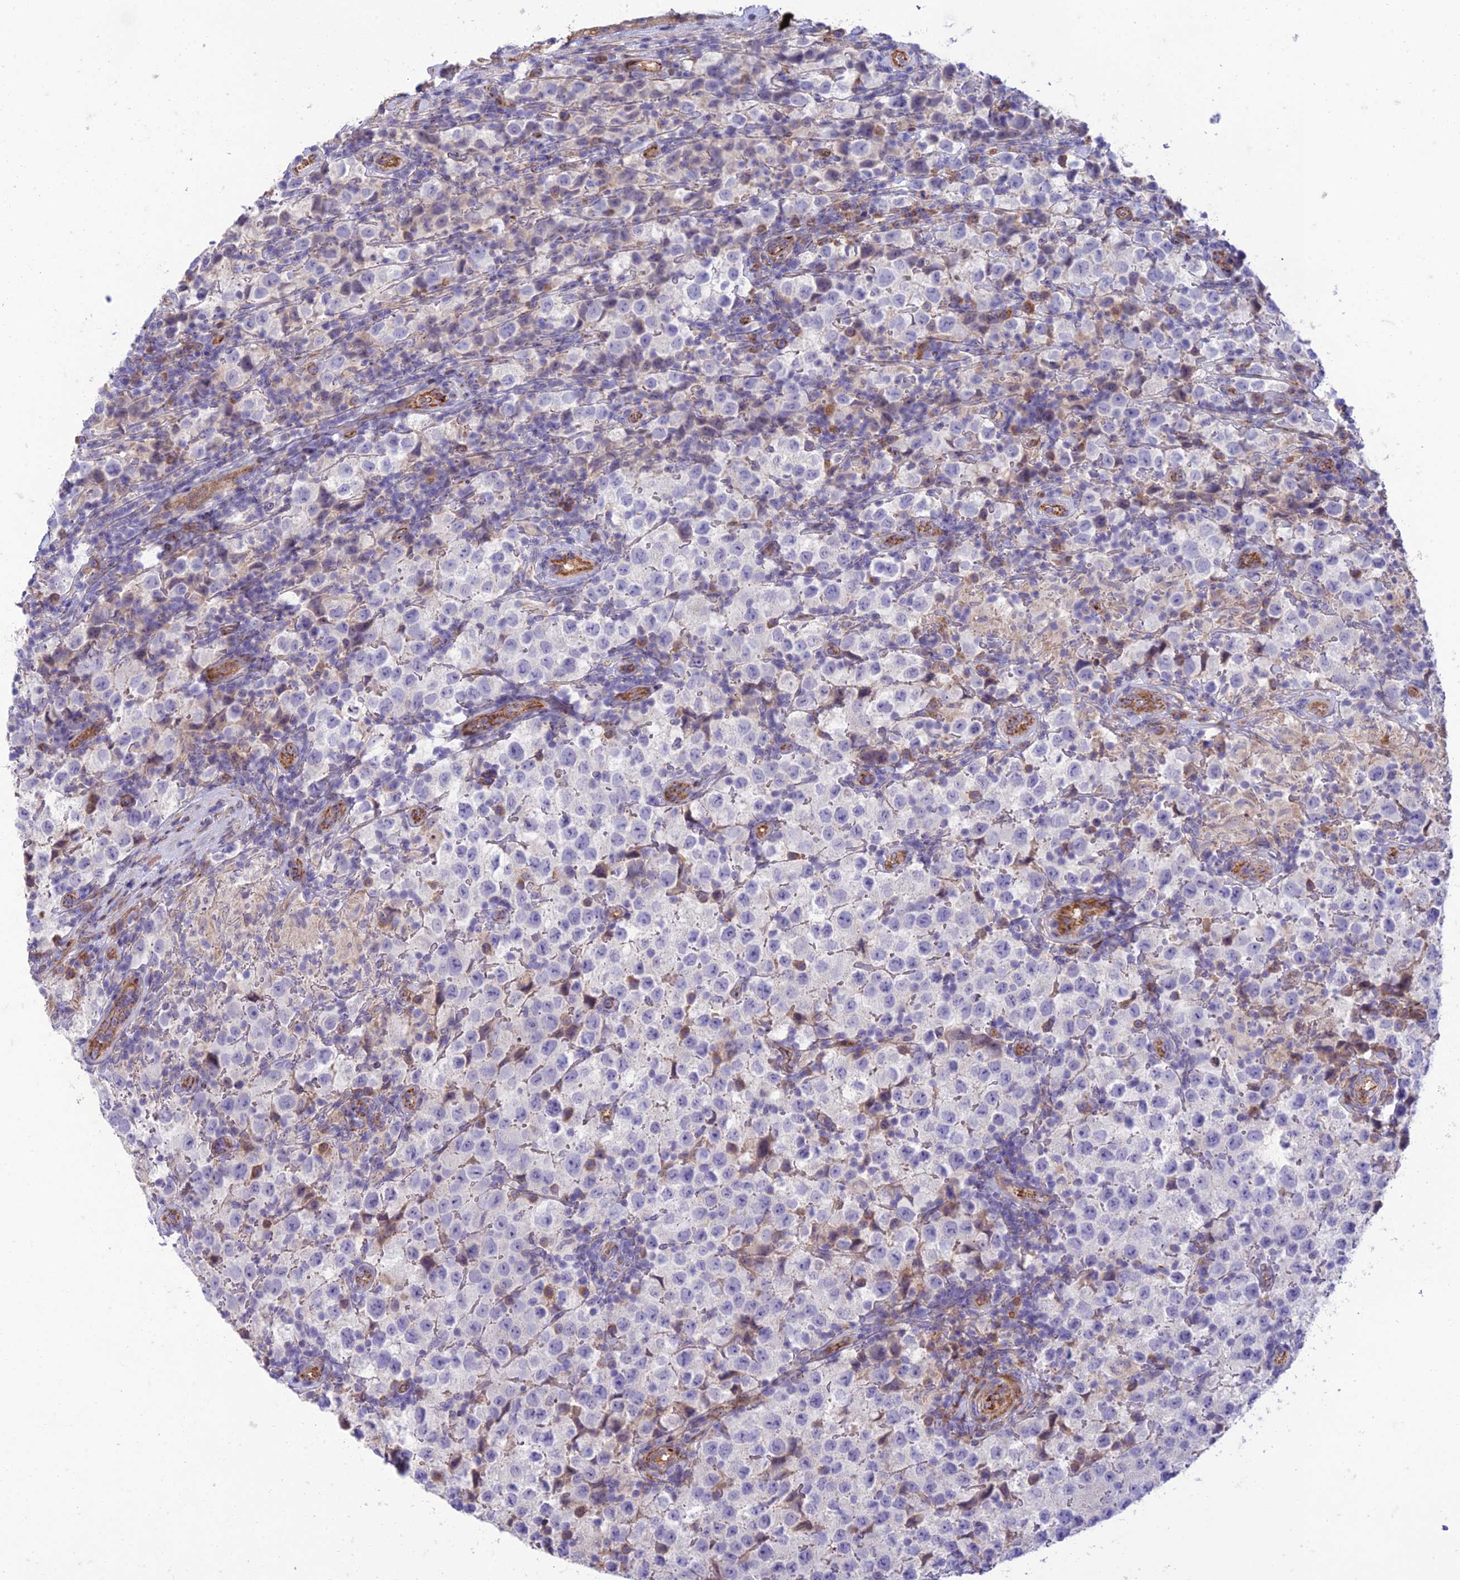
{"staining": {"intensity": "negative", "quantity": "none", "location": "none"}, "tissue": "testis cancer", "cell_type": "Tumor cells", "image_type": "cancer", "snomed": [{"axis": "morphology", "description": "Seminoma, NOS"}, {"axis": "morphology", "description": "Carcinoma, Embryonal, NOS"}, {"axis": "topography", "description": "Testis"}], "caption": "Testis cancer stained for a protein using immunohistochemistry (IHC) exhibits no expression tumor cells.", "gene": "SEL1L3", "patient": {"sex": "male", "age": 41}}